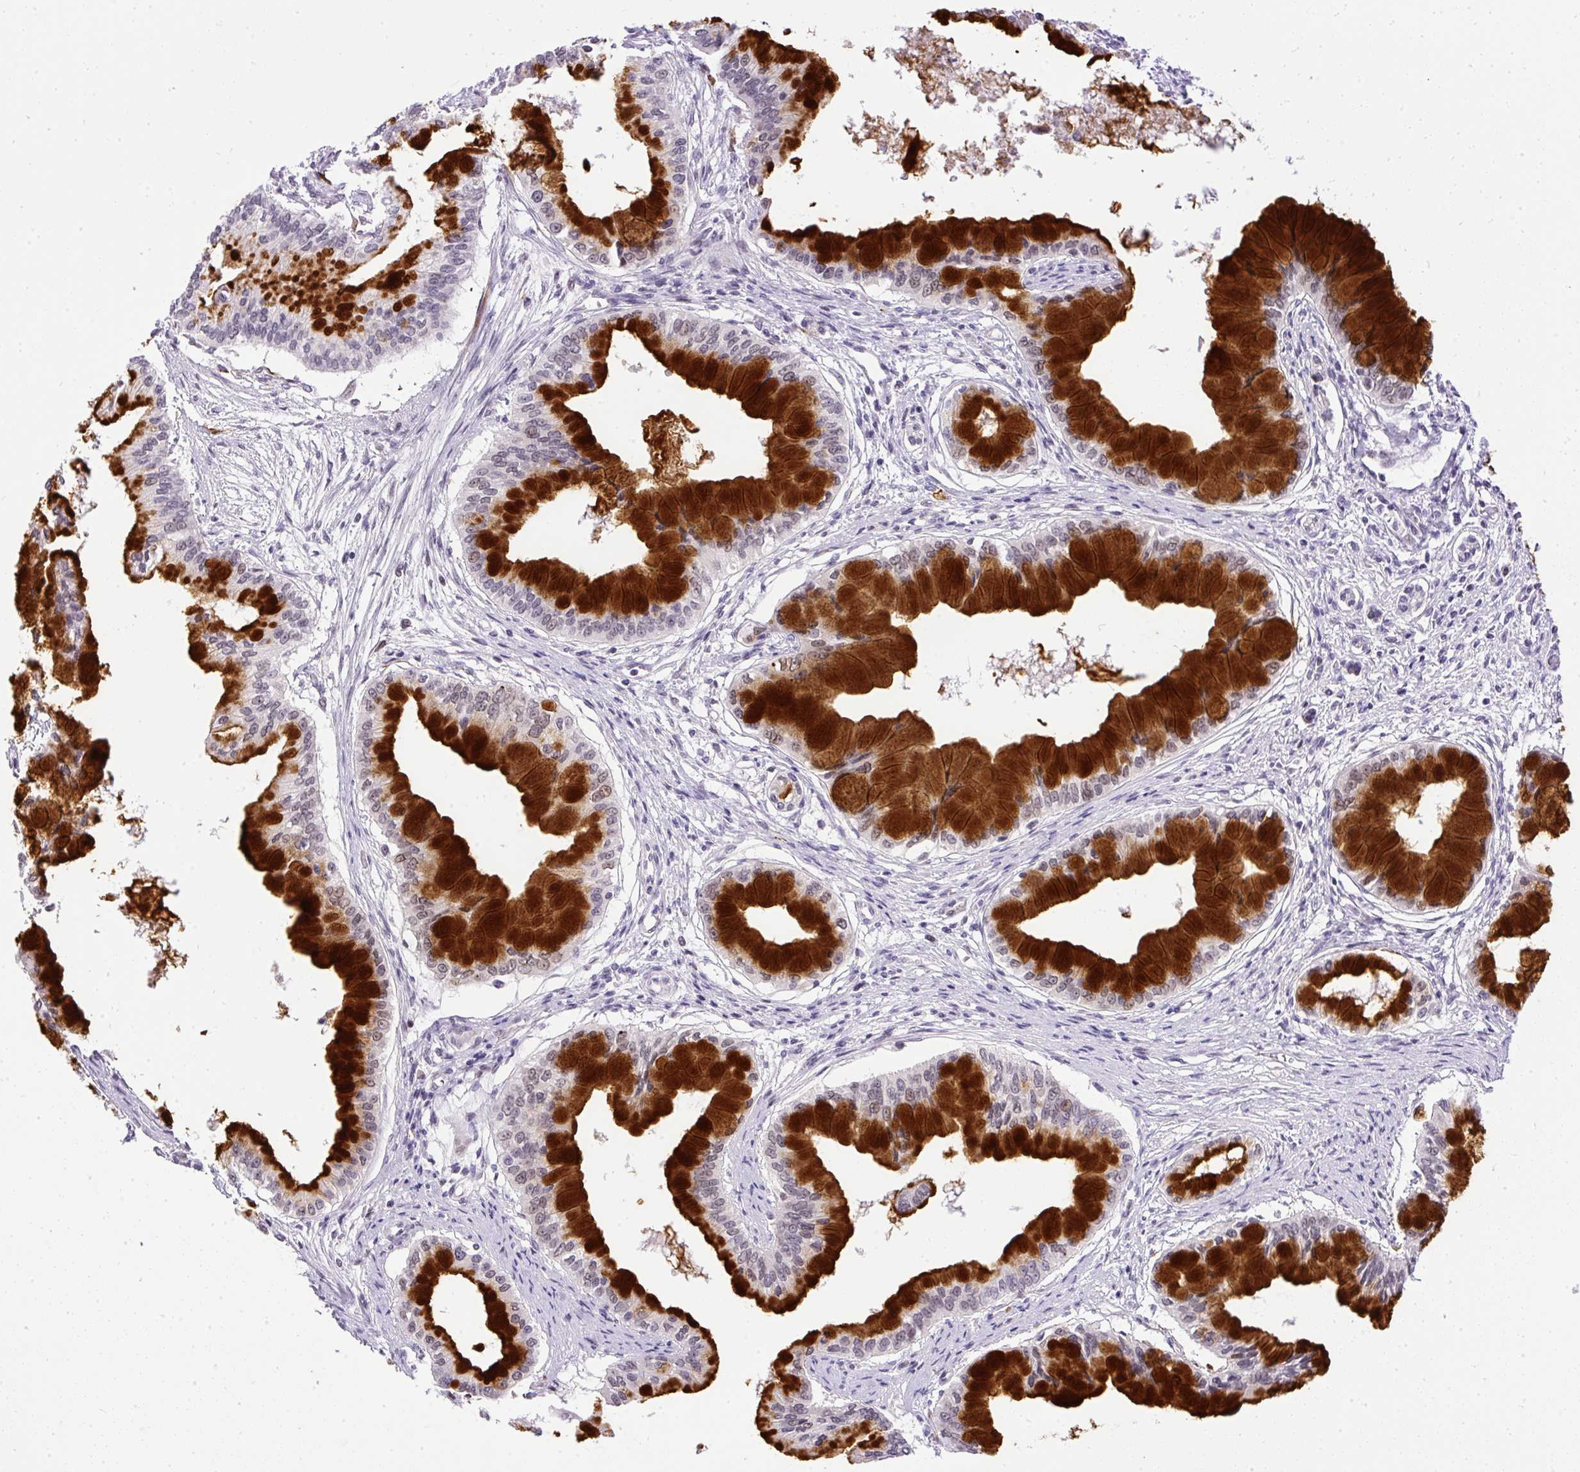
{"staining": {"intensity": "strong", "quantity": "25%-75%", "location": "cytoplasmic/membranous,nuclear"}, "tissue": "pancreatic cancer", "cell_type": "Tumor cells", "image_type": "cancer", "snomed": [{"axis": "morphology", "description": "Adenocarcinoma, NOS"}, {"axis": "topography", "description": "Pancreas"}], "caption": "This micrograph displays immunohistochemistry staining of pancreatic cancer (adenocarcinoma), with high strong cytoplasmic/membranous and nuclear staining in approximately 25%-75% of tumor cells.", "gene": "WNT10B", "patient": {"sex": "male", "age": 46}}